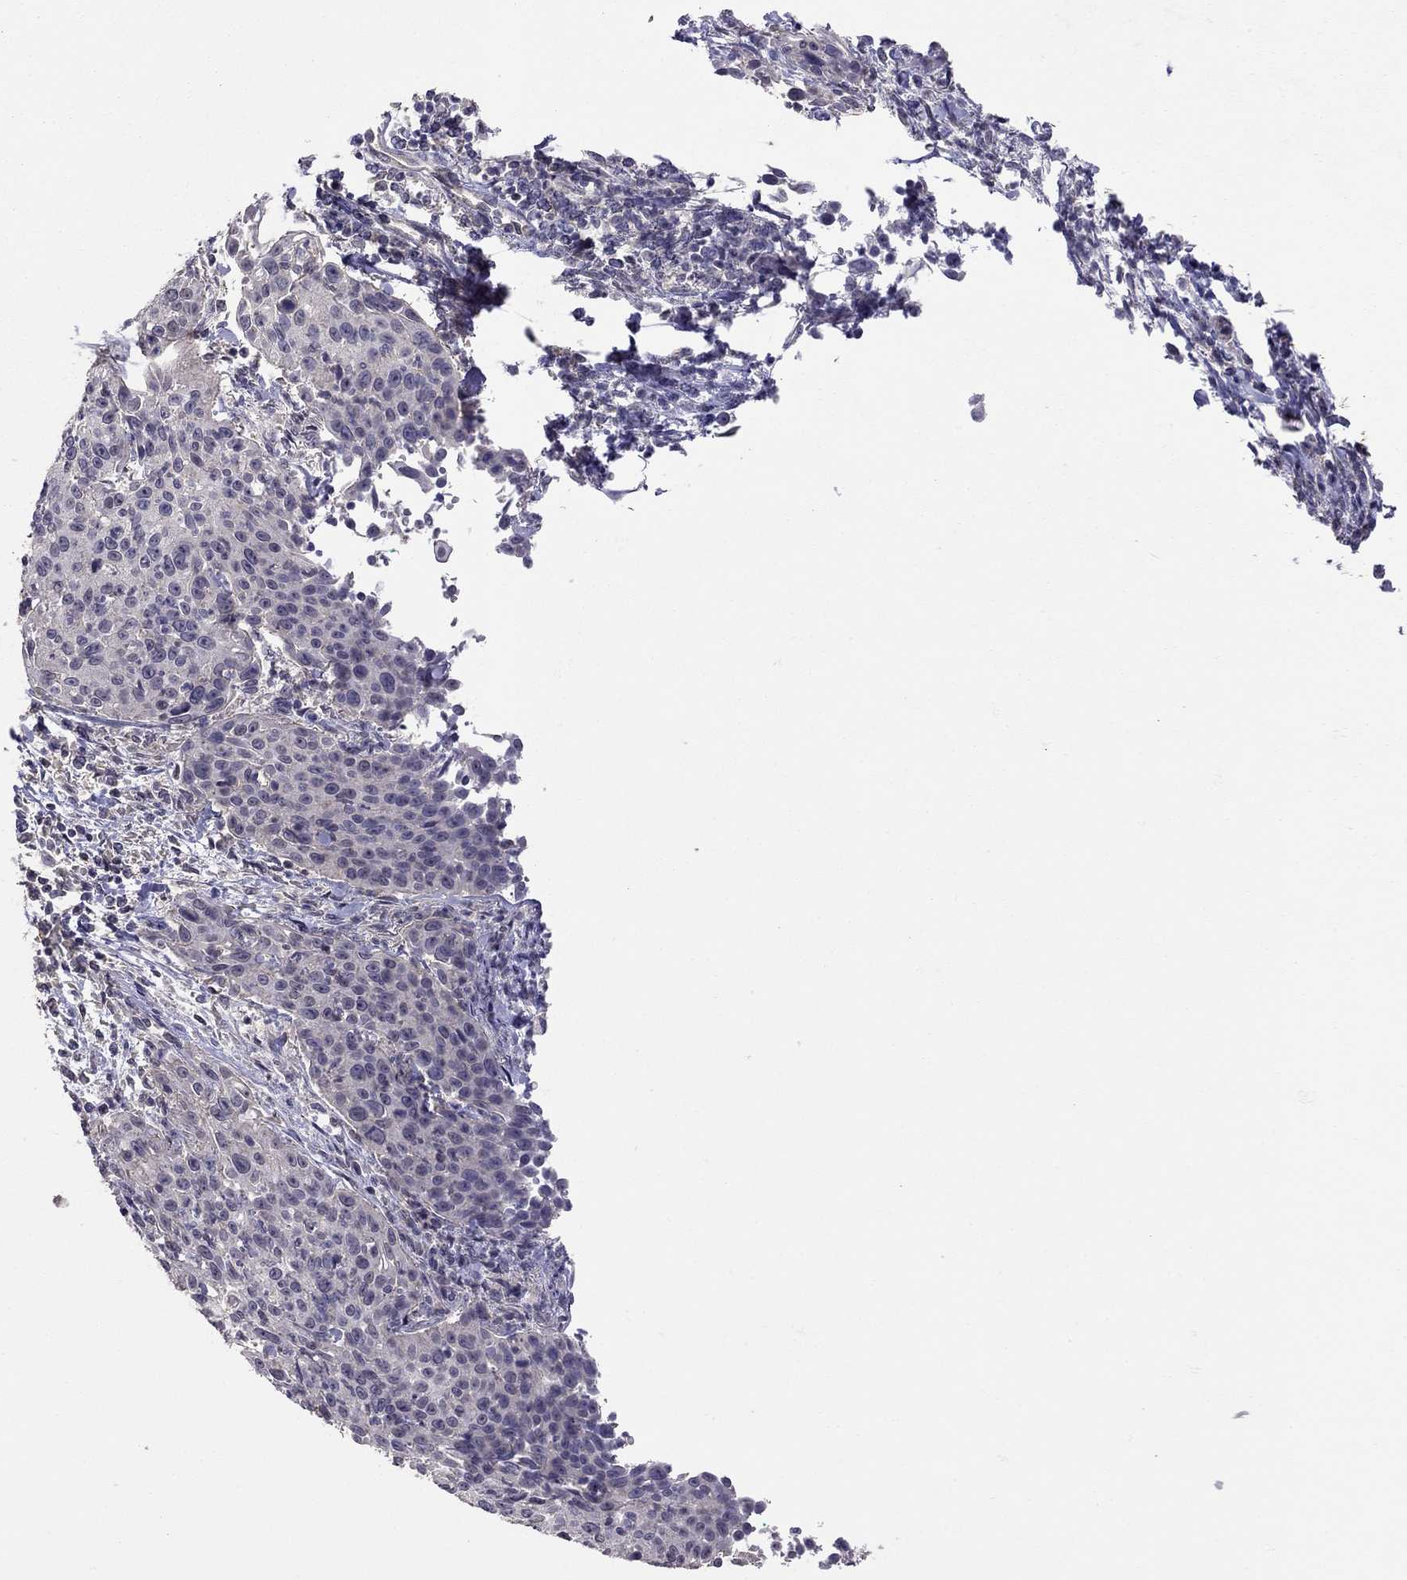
{"staining": {"intensity": "negative", "quantity": "none", "location": "none"}, "tissue": "cervical cancer", "cell_type": "Tumor cells", "image_type": "cancer", "snomed": [{"axis": "morphology", "description": "Squamous cell carcinoma, NOS"}, {"axis": "topography", "description": "Cervix"}], "caption": "This is a micrograph of immunohistochemistry (IHC) staining of cervical cancer, which shows no positivity in tumor cells.", "gene": "RTP5", "patient": {"sex": "female", "age": 26}}